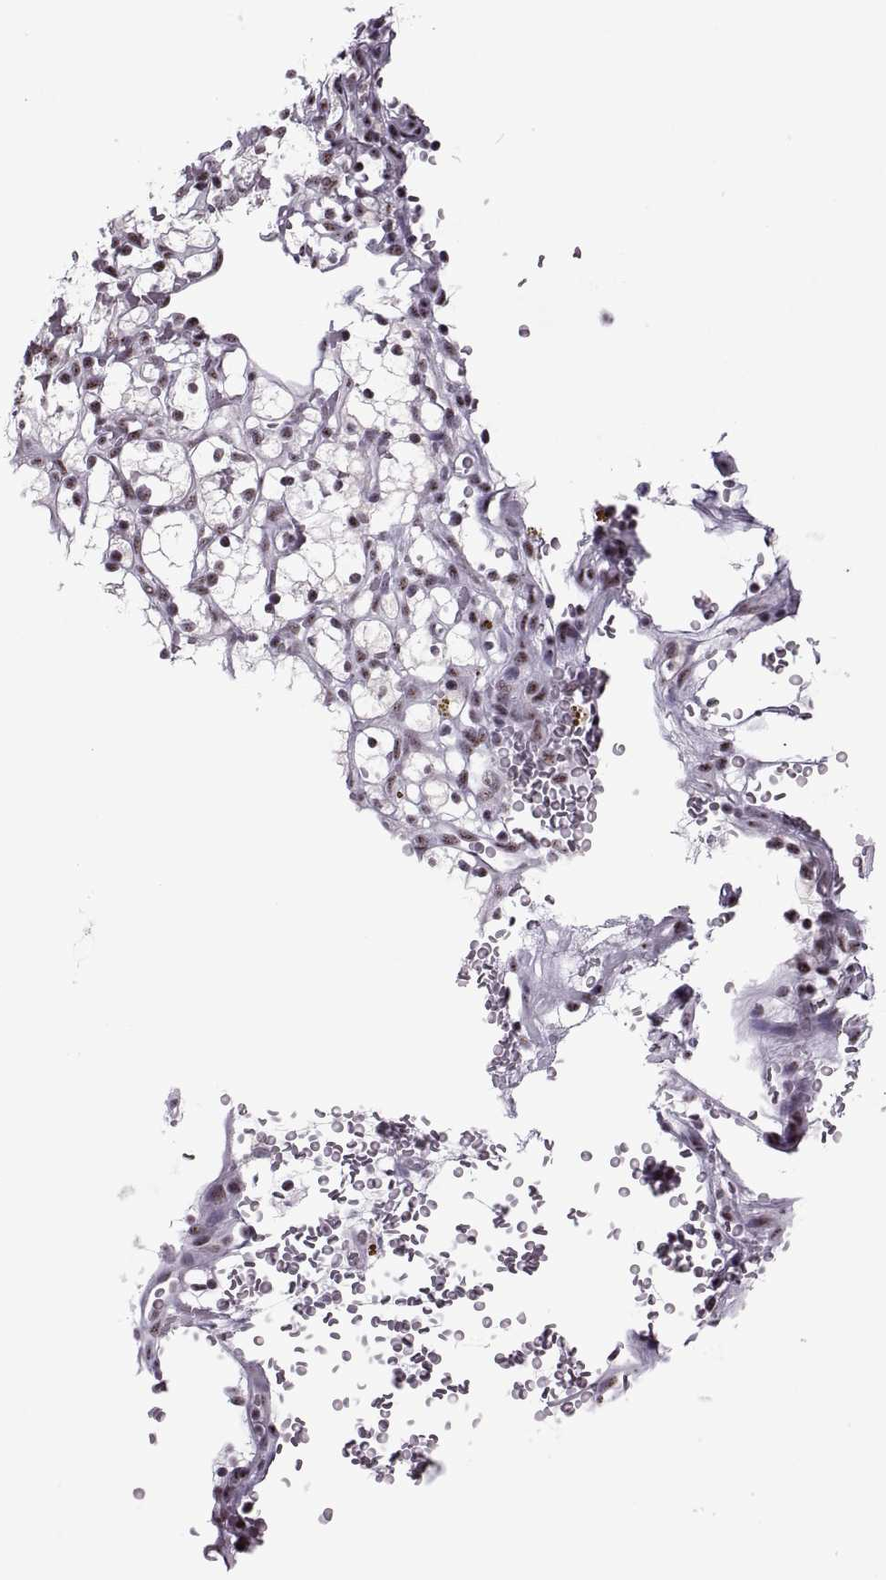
{"staining": {"intensity": "weak", "quantity": ">75%", "location": "nuclear"}, "tissue": "renal cancer", "cell_type": "Tumor cells", "image_type": "cancer", "snomed": [{"axis": "morphology", "description": "Adenocarcinoma, NOS"}, {"axis": "topography", "description": "Kidney"}], "caption": "Renal cancer stained with DAB (3,3'-diaminobenzidine) immunohistochemistry shows low levels of weak nuclear positivity in approximately >75% of tumor cells. Immunohistochemistry (ihc) stains the protein in brown and the nuclei are stained blue.", "gene": "MAGEA4", "patient": {"sex": "female", "age": 64}}